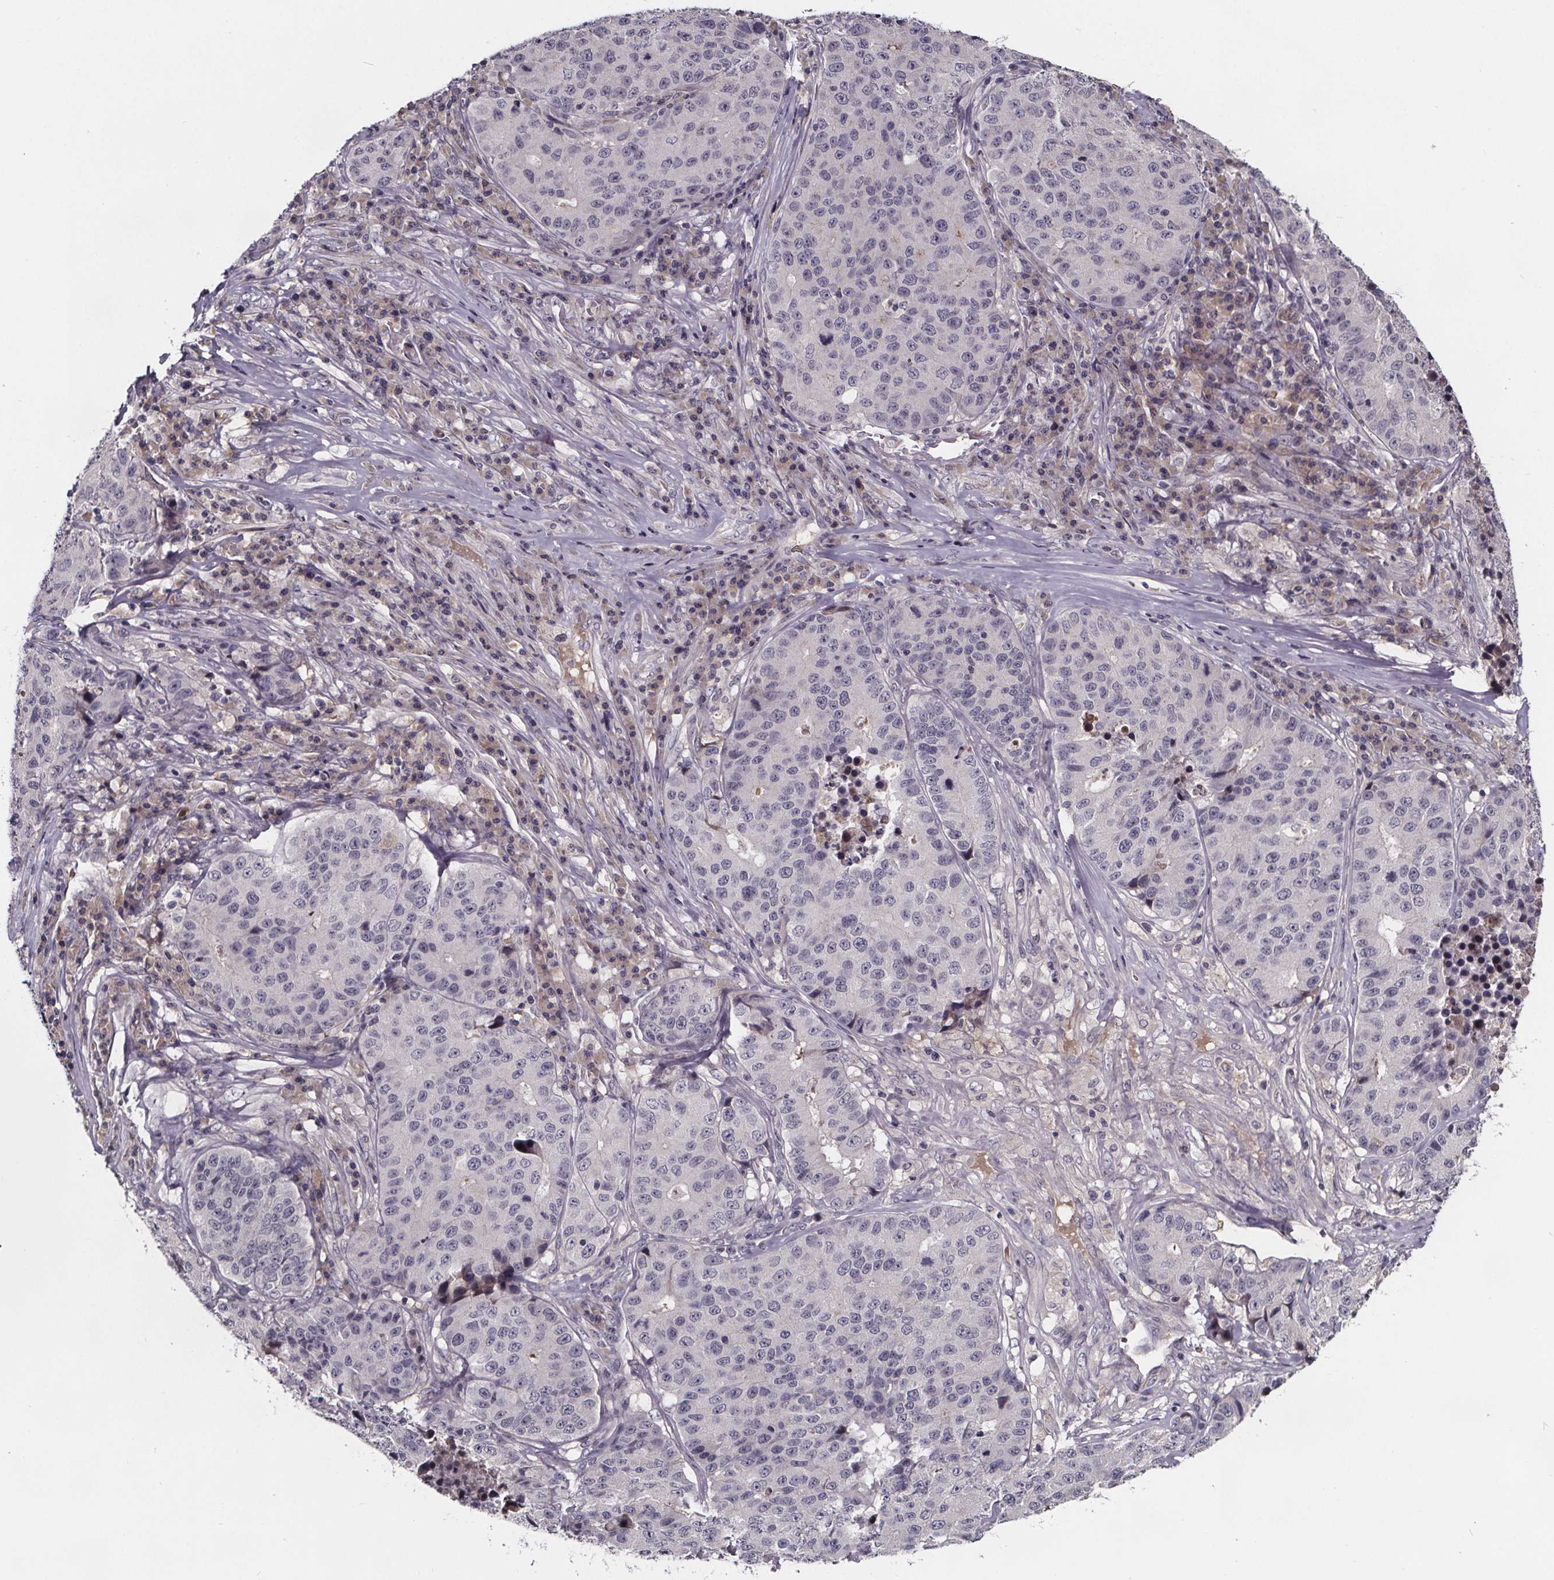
{"staining": {"intensity": "negative", "quantity": "none", "location": "none"}, "tissue": "stomach cancer", "cell_type": "Tumor cells", "image_type": "cancer", "snomed": [{"axis": "morphology", "description": "Adenocarcinoma, NOS"}, {"axis": "topography", "description": "Stomach"}], "caption": "Stomach cancer was stained to show a protein in brown. There is no significant expression in tumor cells.", "gene": "NPHP4", "patient": {"sex": "male", "age": 71}}